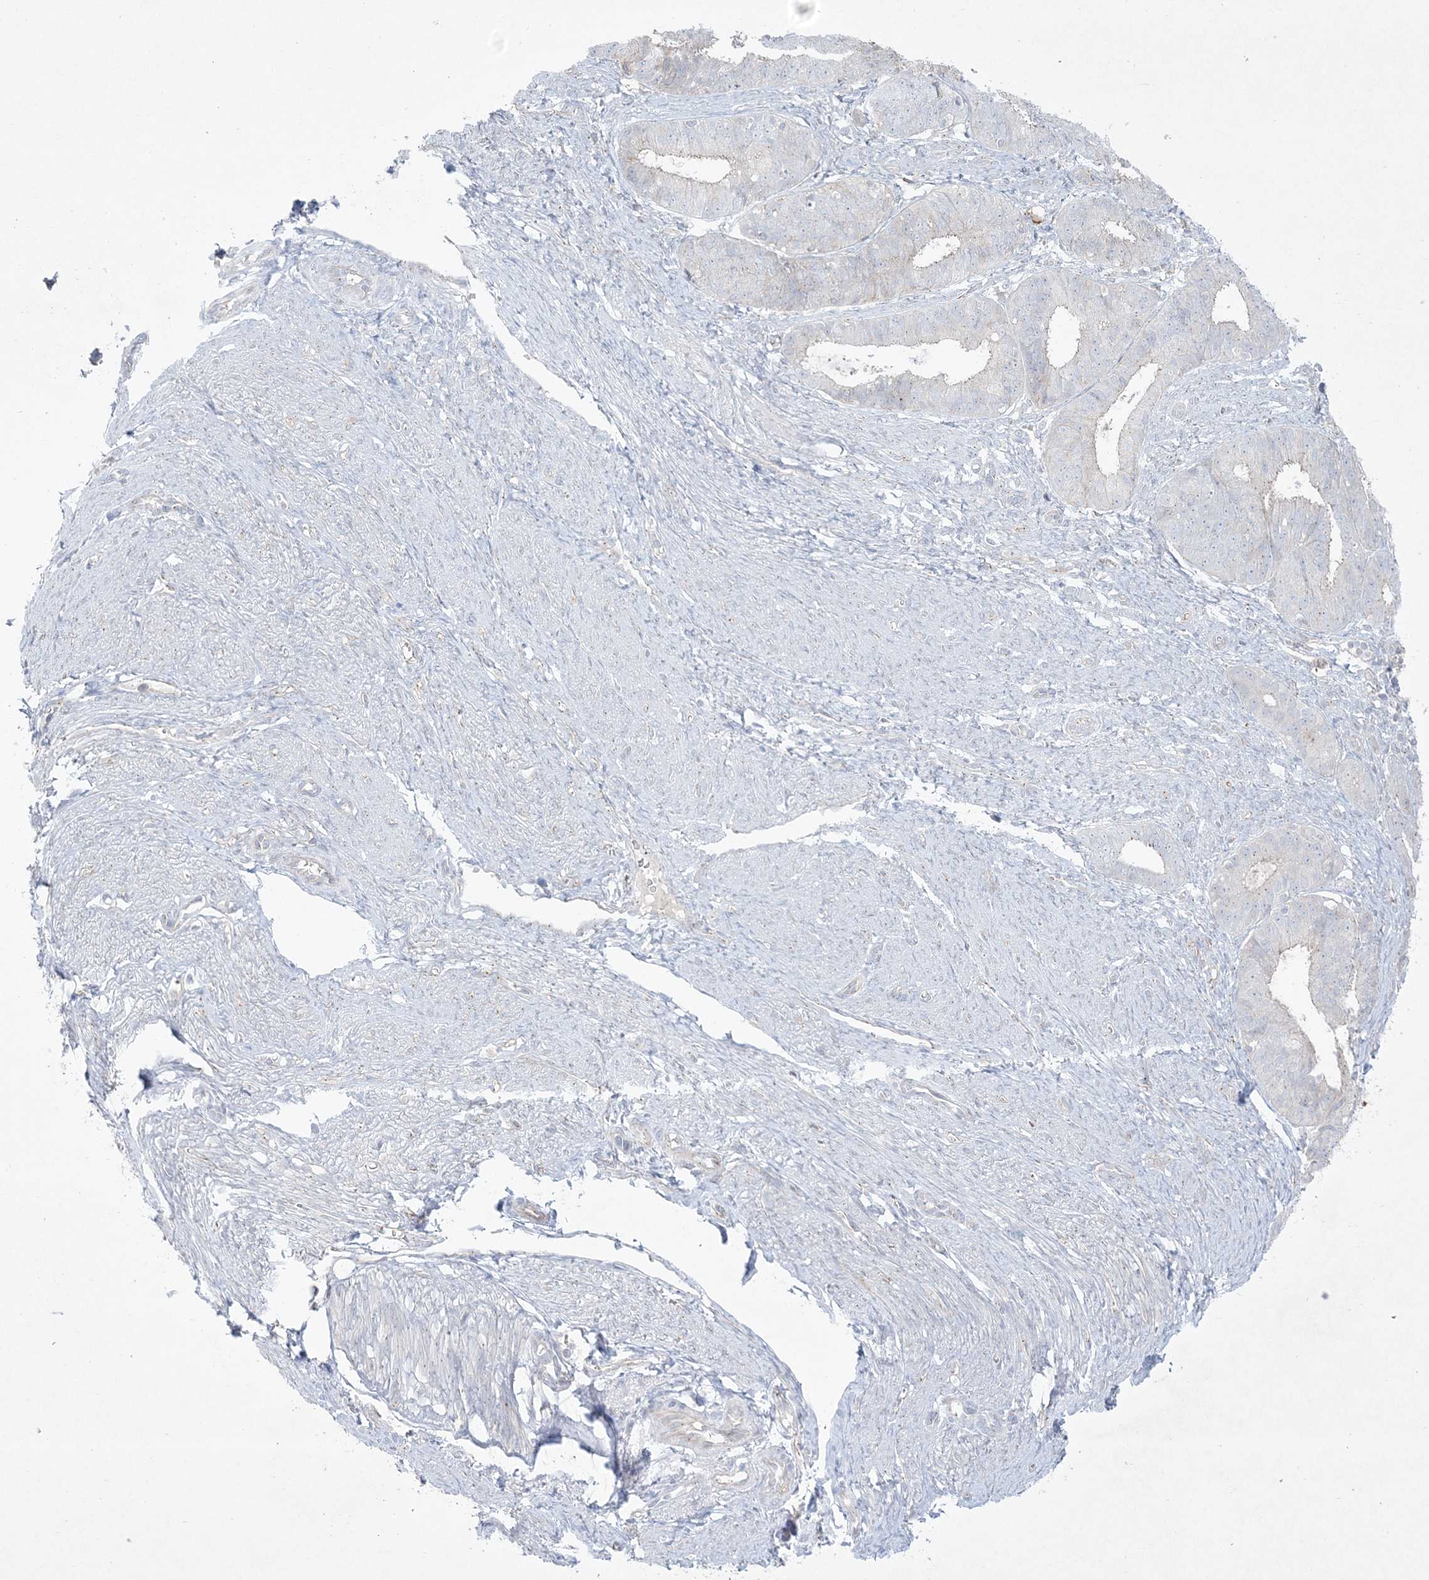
{"staining": {"intensity": "weak", "quantity": "<25%", "location": "cytoplasmic/membranous"}, "tissue": "endometrial cancer", "cell_type": "Tumor cells", "image_type": "cancer", "snomed": [{"axis": "morphology", "description": "Adenocarcinoma, NOS"}, {"axis": "topography", "description": "Endometrium"}], "caption": "DAB (3,3'-diaminobenzidine) immunohistochemical staining of human endometrial cancer (adenocarcinoma) demonstrates no significant expression in tumor cells. Brightfield microscopy of IHC stained with DAB (brown) and hematoxylin (blue), captured at high magnification.", "gene": "ADAMTS12", "patient": {"sex": "female", "age": 51}}